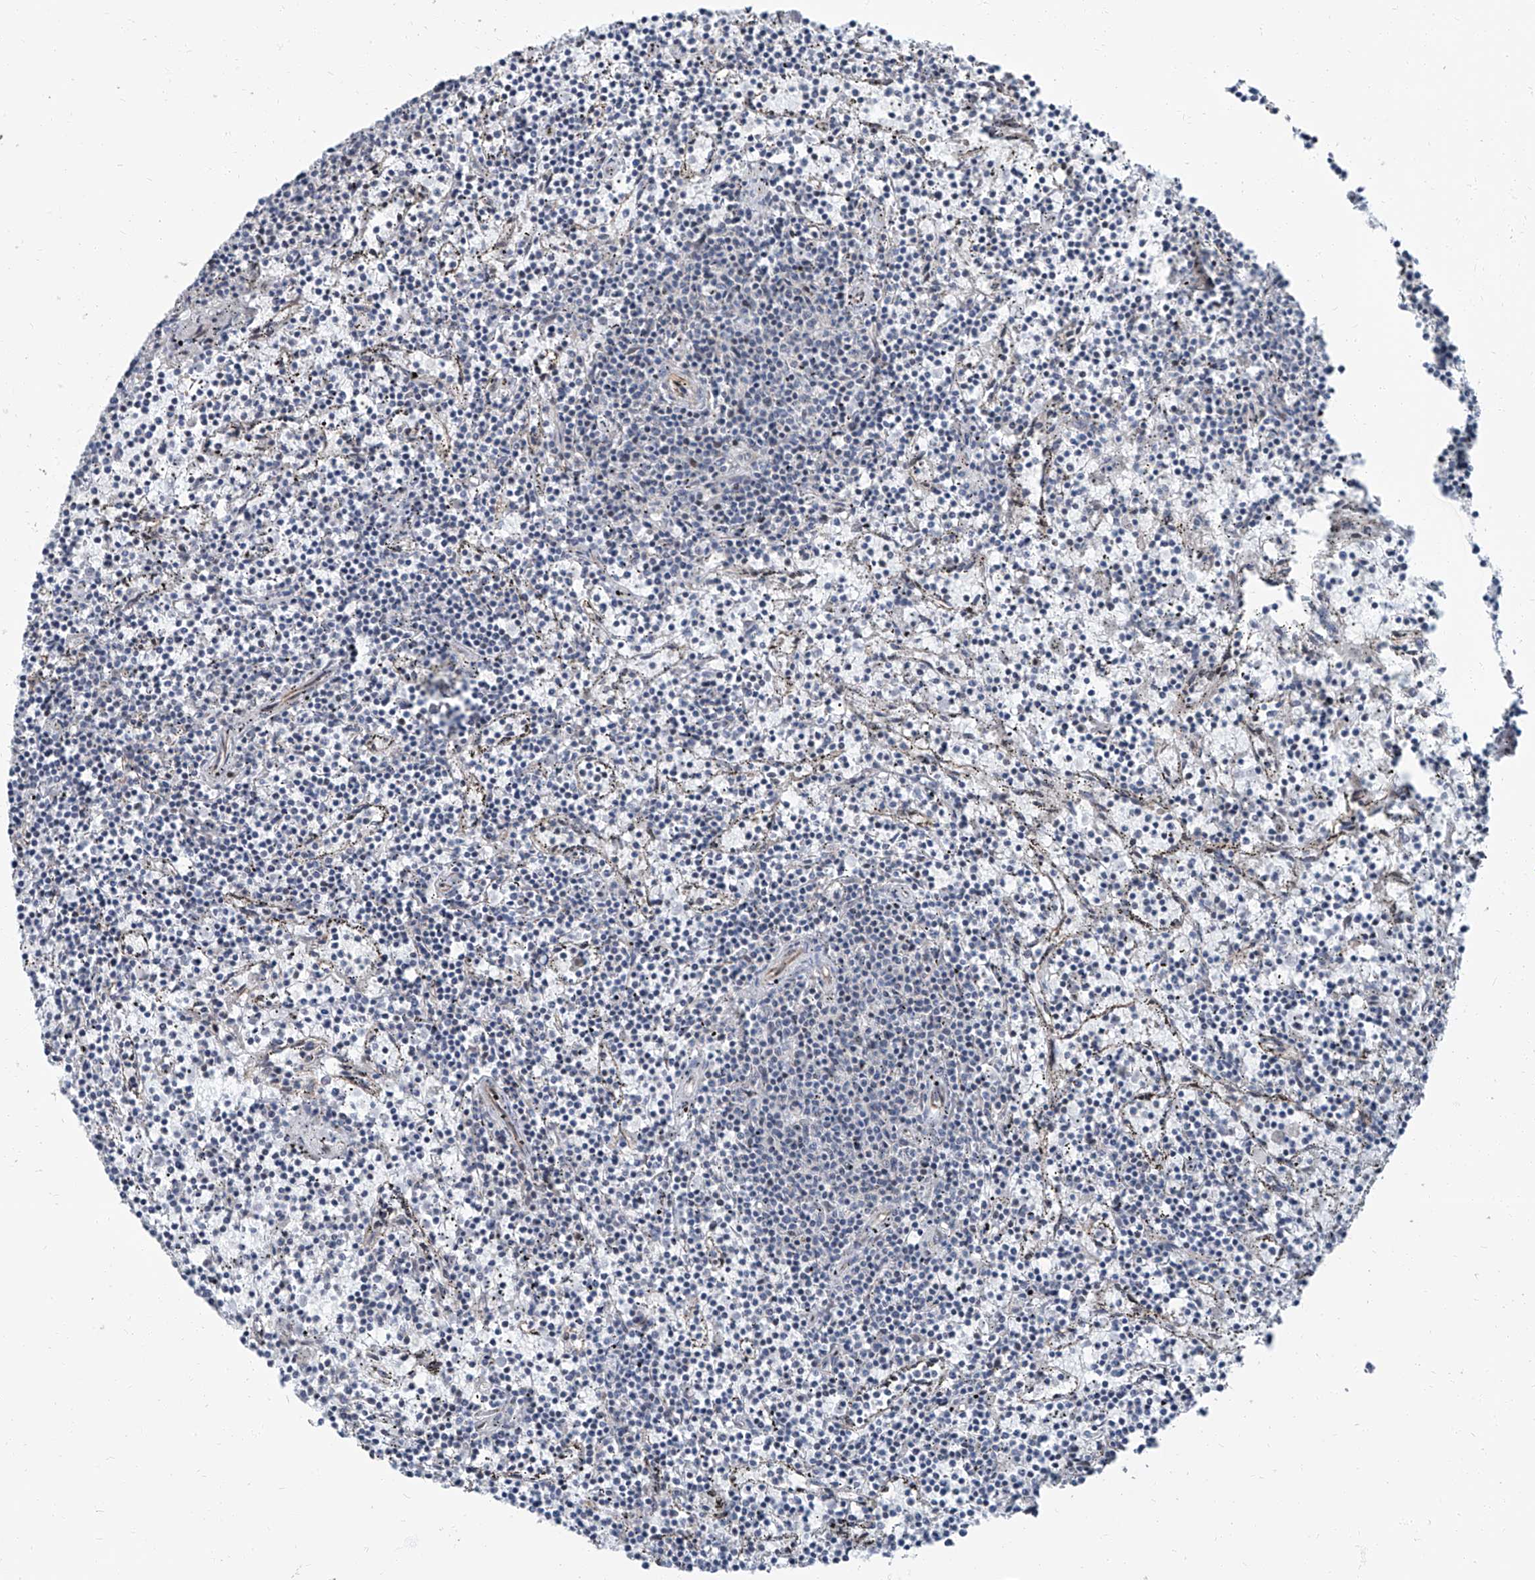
{"staining": {"intensity": "negative", "quantity": "none", "location": "none"}, "tissue": "lymphoma", "cell_type": "Tumor cells", "image_type": "cancer", "snomed": [{"axis": "morphology", "description": "Malignant lymphoma, non-Hodgkin's type, Low grade"}, {"axis": "topography", "description": "Spleen"}], "caption": "Tumor cells are negative for protein expression in human lymphoma. The staining is performed using DAB (3,3'-diaminobenzidine) brown chromogen with nuclei counter-stained in using hematoxylin.", "gene": "TXLNB", "patient": {"sex": "female", "age": 50}}